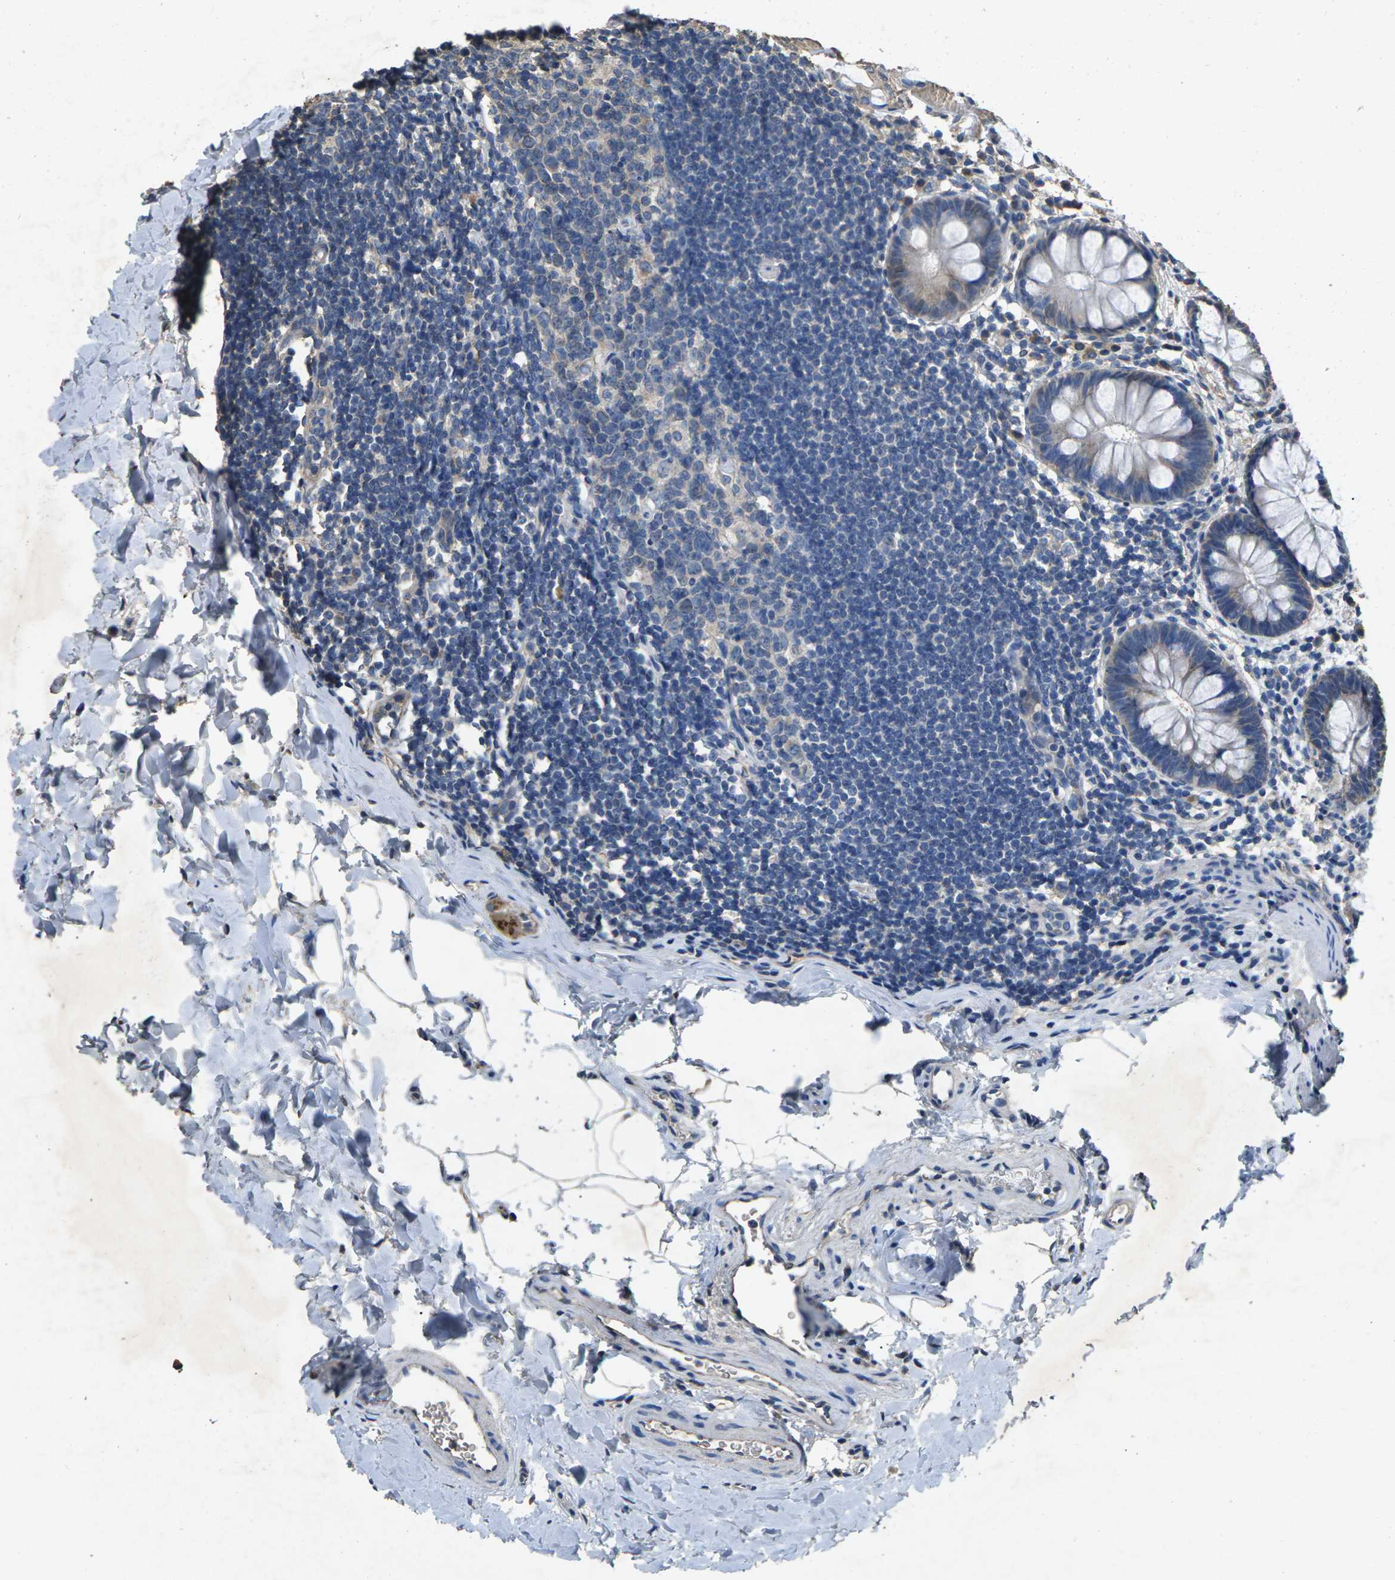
{"staining": {"intensity": "weak", "quantity": "25%-75%", "location": "cytoplasmic/membranous"}, "tissue": "rectum", "cell_type": "Glandular cells", "image_type": "normal", "snomed": [{"axis": "morphology", "description": "Normal tissue, NOS"}, {"axis": "topography", "description": "Rectum"}], "caption": "A micrograph of rectum stained for a protein shows weak cytoplasmic/membranous brown staining in glandular cells. The protein is stained brown, and the nuclei are stained in blue (DAB IHC with brightfield microscopy, high magnification).", "gene": "B4GAT1", "patient": {"sex": "female", "age": 24}}